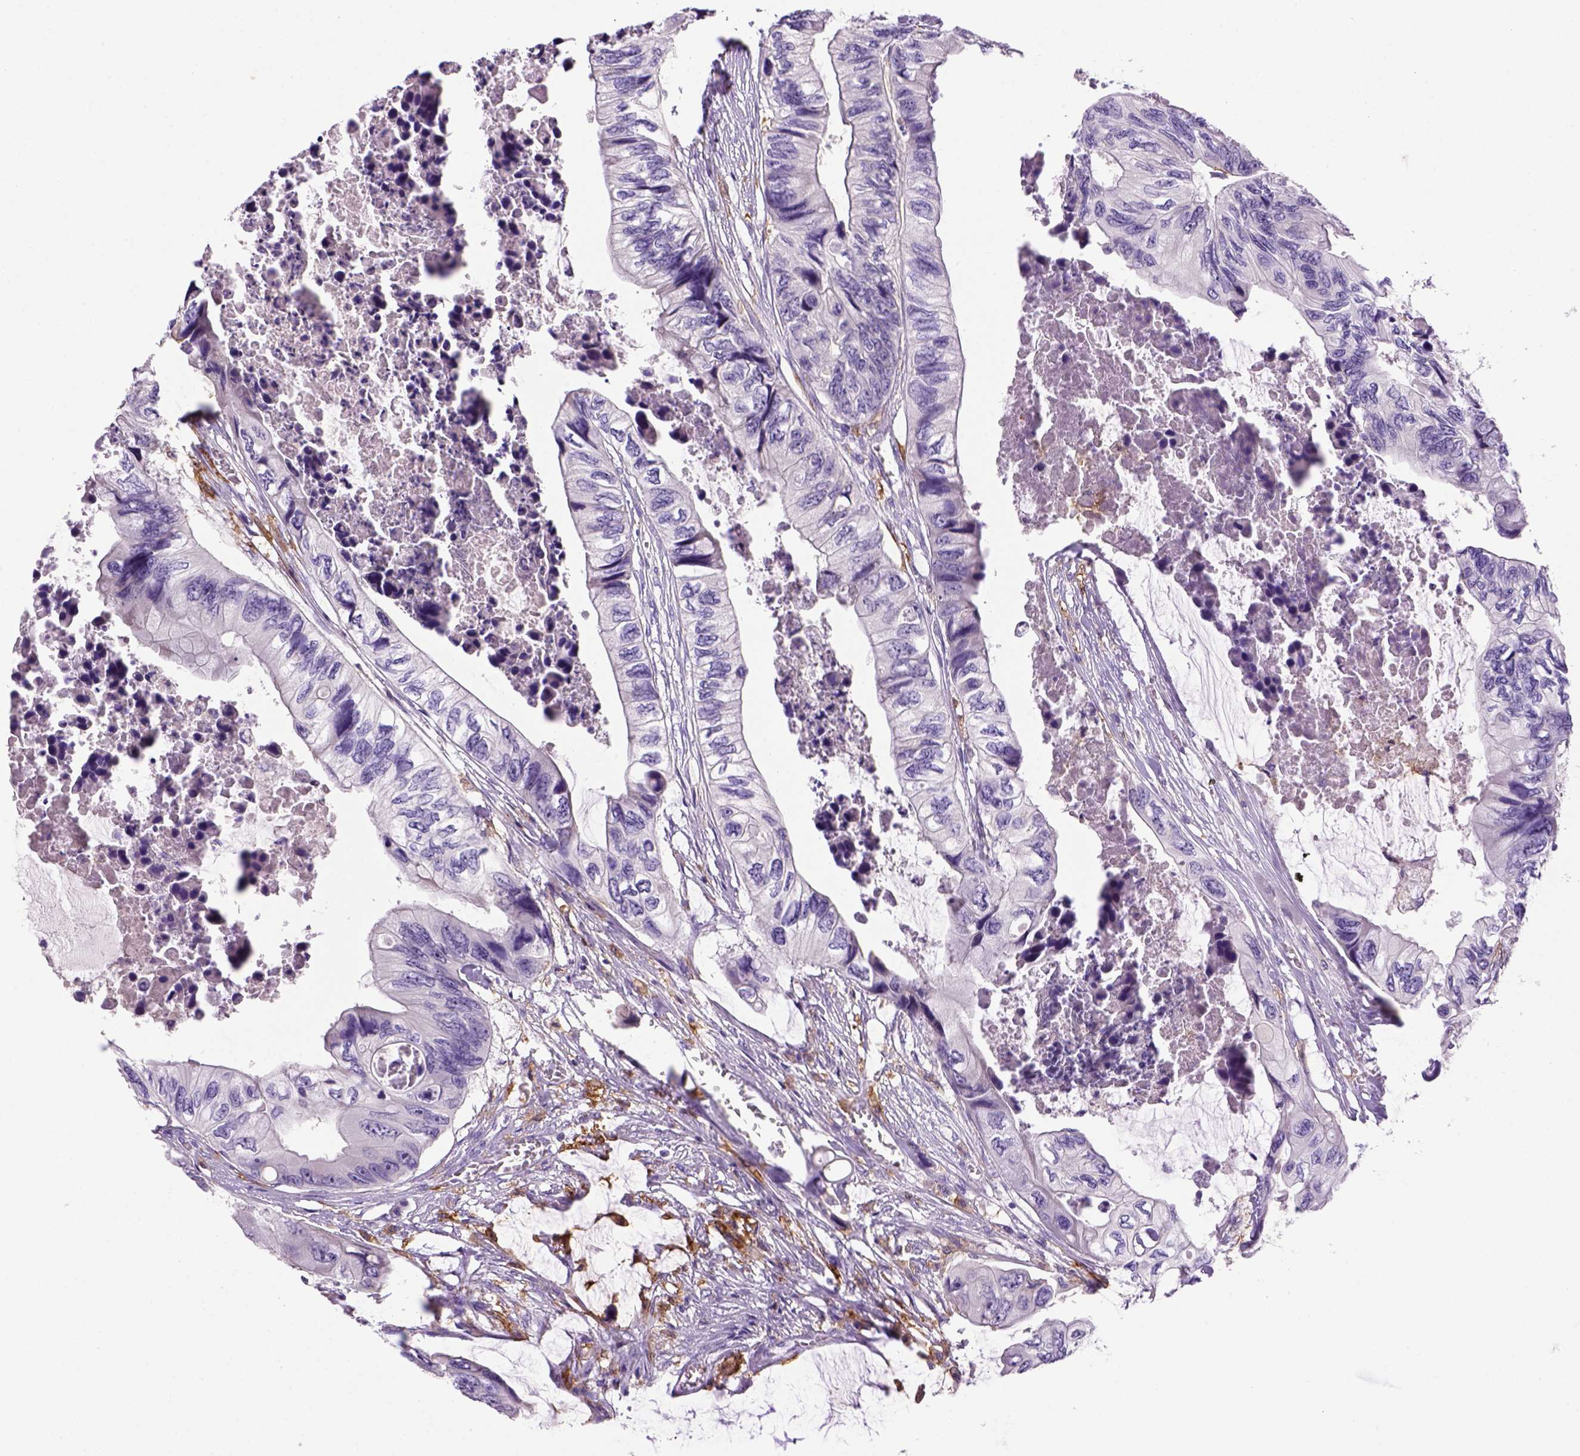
{"staining": {"intensity": "negative", "quantity": "none", "location": "none"}, "tissue": "colorectal cancer", "cell_type": "Tumor cells", "image_type": "cancer", "snomed": [{"axis": "morphology", "description": "Adenocarcinoma, NOS"}, {"axis": "topography", "description": "Rectum"}], "caption": "Tumor cells are negative for protein expression in human colorectal cancer (adenocarcinoma).", "gene": "CD14", "patient": {"sex": "male", "age": 63}}